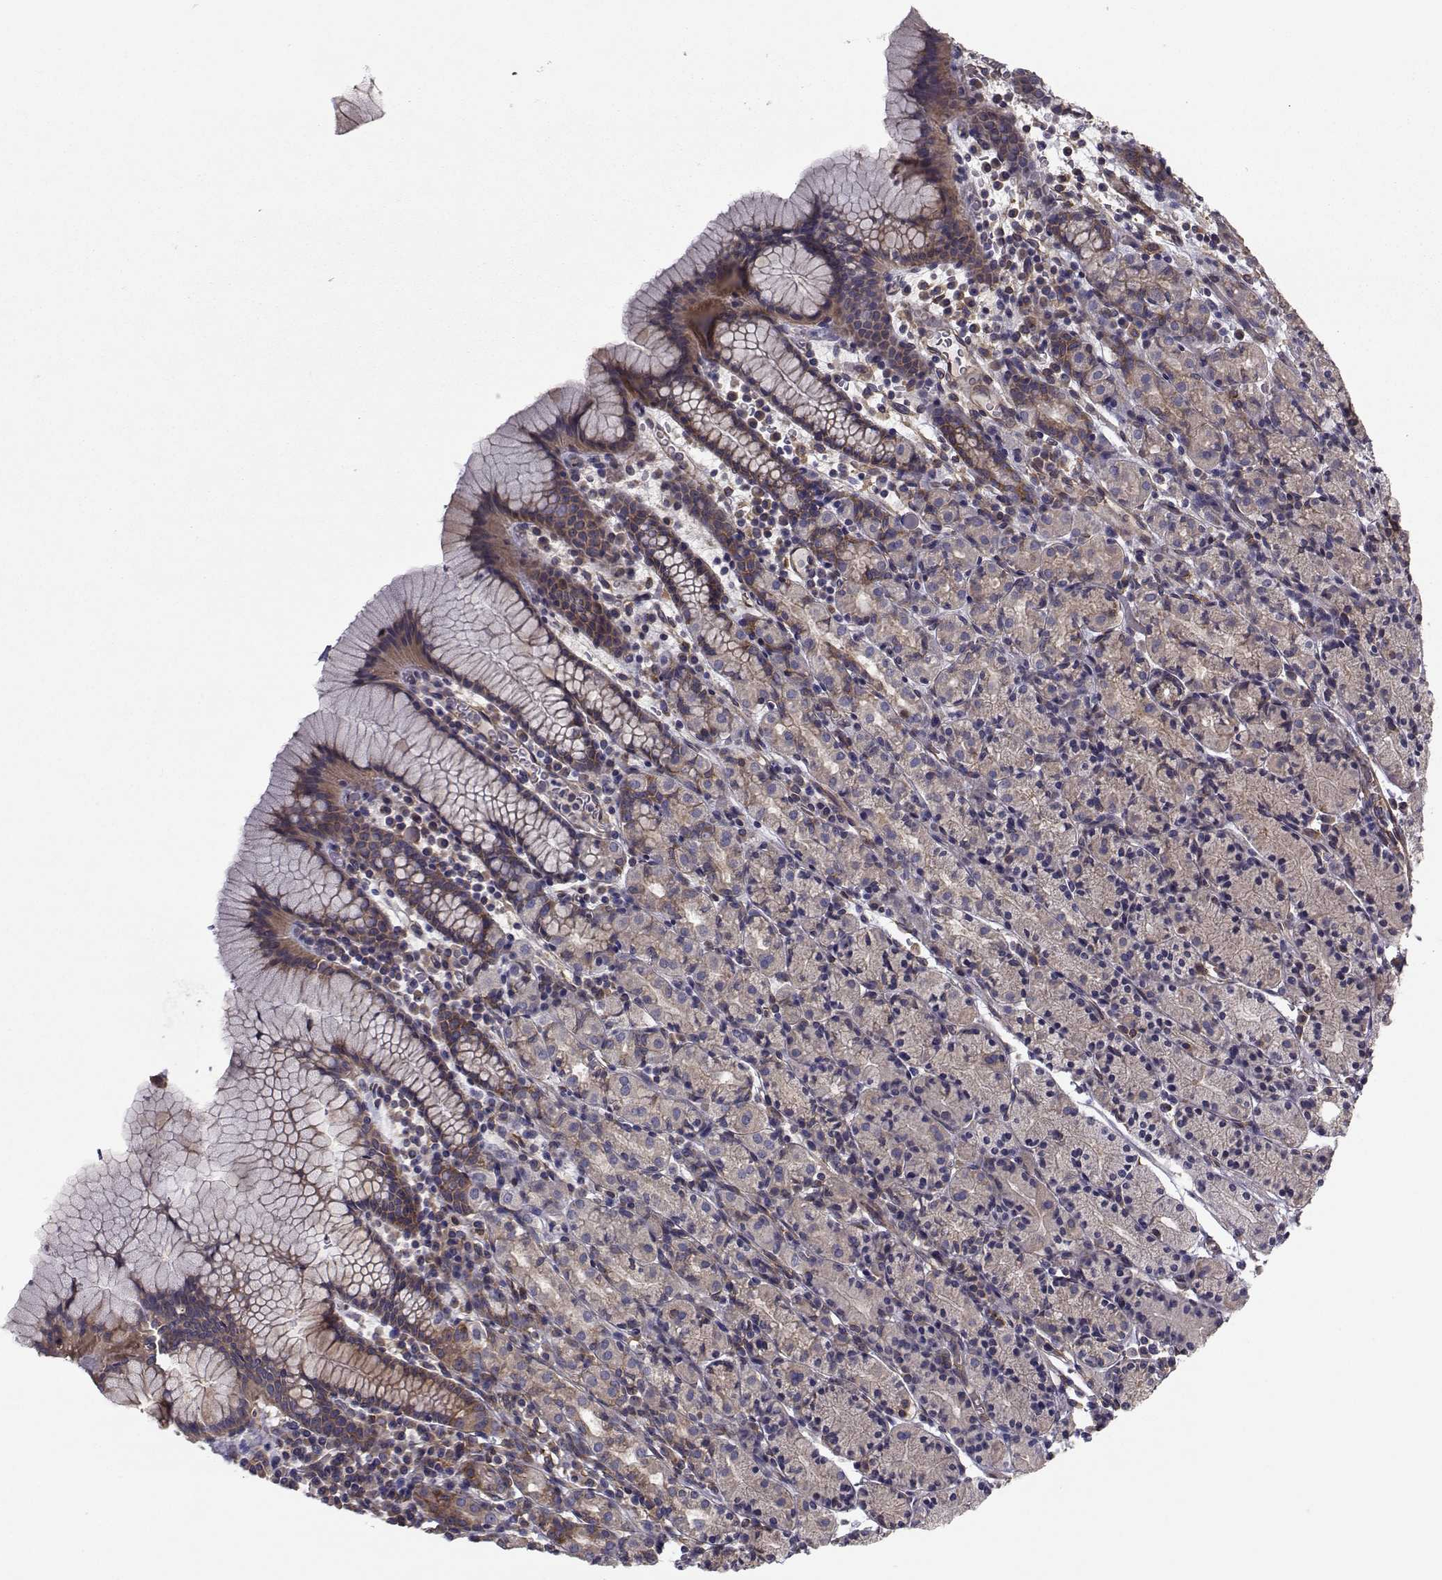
{"staining": {"intensity": "moderate", "quantity": "<25%", "location": "cytoplasmic/membranous"}, "tissue": "stomach", "cell_type": "Glandular cells", "image_type": "normal", "snomed": [{"axis": "morphology", "description": "Normal tissue, NOS"}, {"axis": "topography", "description": "Stomach, upper"}, {"axis": "topography", "description": "Stomach"}], "caption": "A micrograph of human stomach stained for a protein demonstrates moderate cytoplasmic/membranous brown staining in glandular cells.", "gene": "TRIP10", "patient": {"sex": "male", "age": 62}}